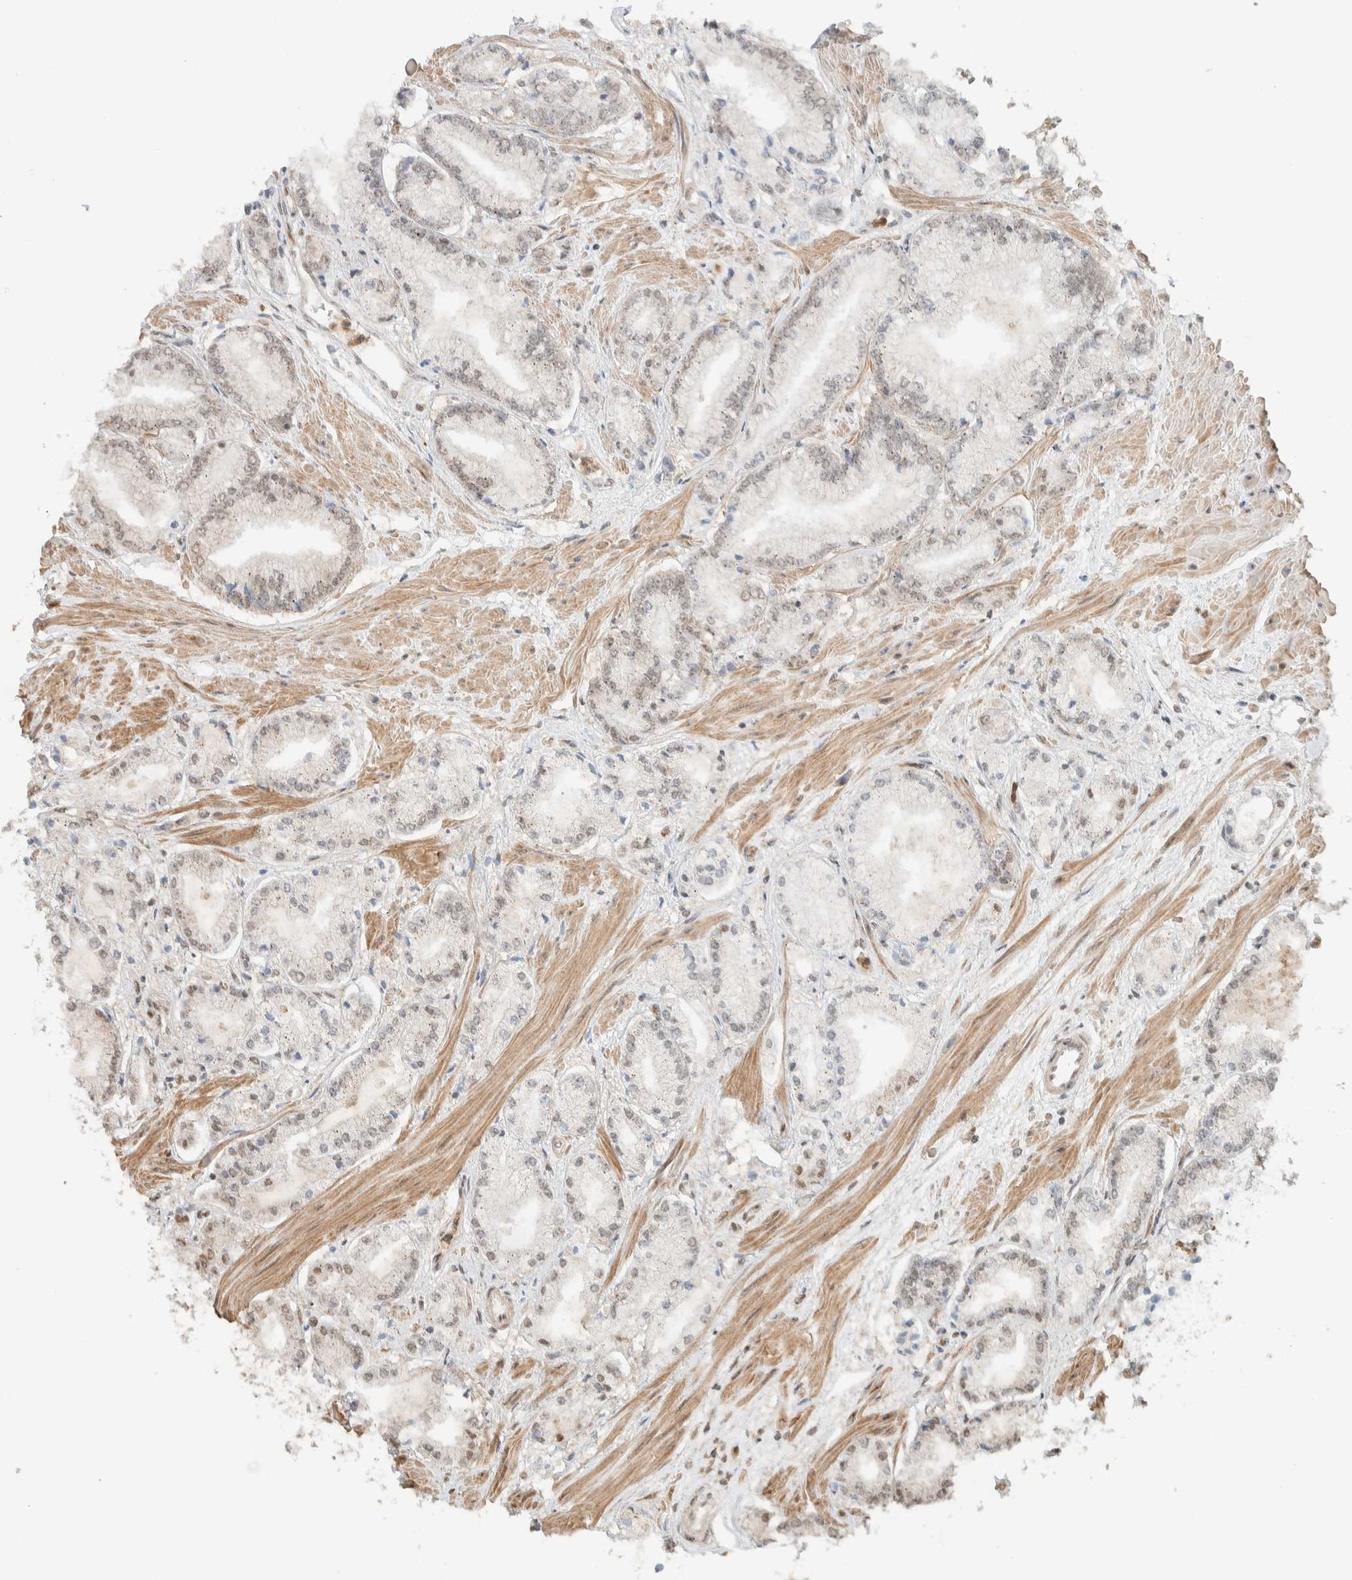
{"staining": {"intensity": "weak", "quantity": "<25%", "location": "nuclear"}, "tissue": "prostate cancer", "cell_type": "Tumor cells", "image_type": "cancer", "snomed": [{"axis": "morphology", "description": "Adenocarcinoma, Low grade"}, {"axis": "topography", "description": "Prostate"}], "caption": "Protein analysis of prostate cancer (adenocarcinoma (low-grade)) demonstrates no significant positivity in tumor cells.", "gene": "ZBTB2", "patient": {"sex": "male", "age": 52}}